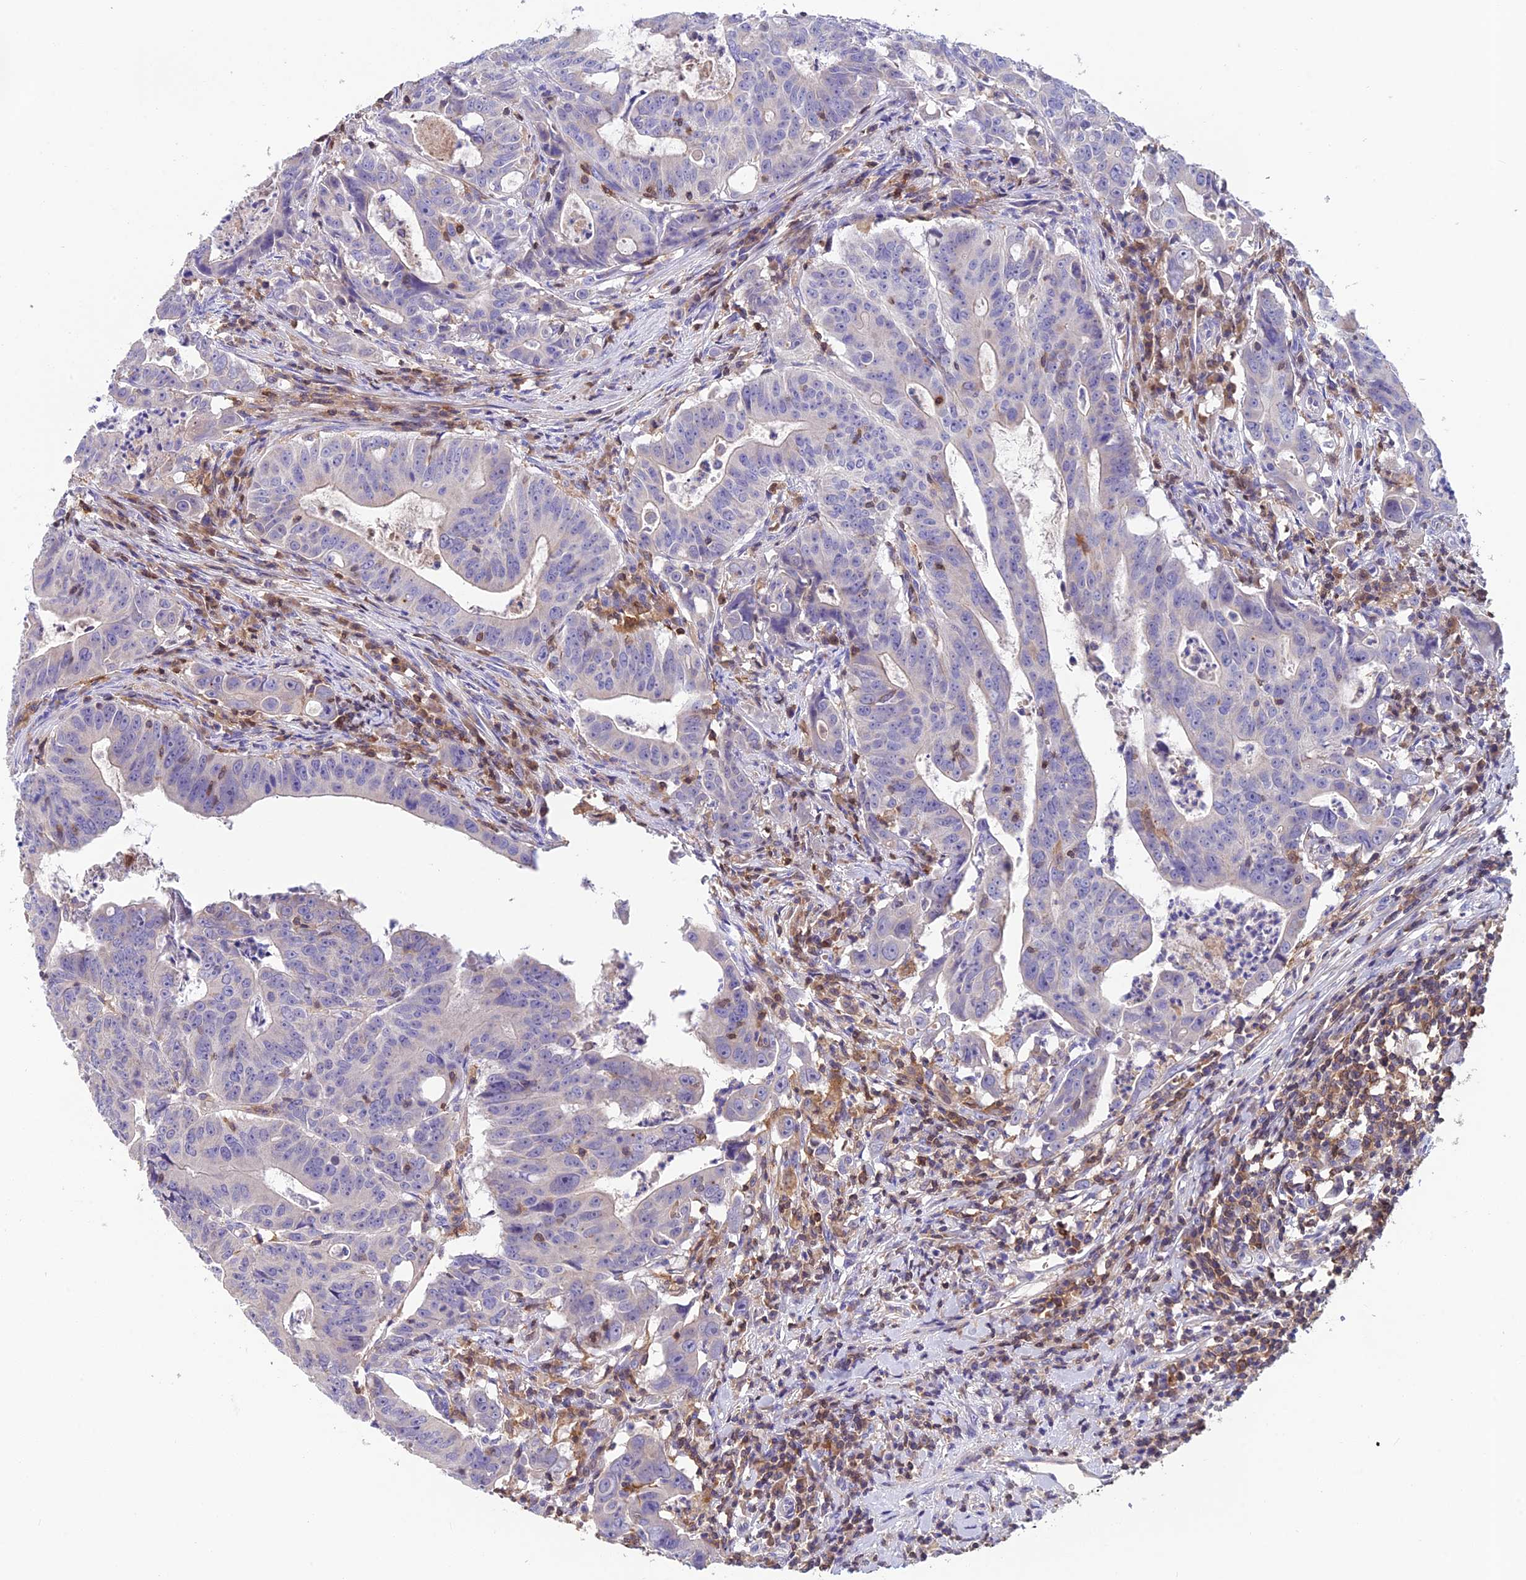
{"staining": {"intensity": "negative", "quantity": "none", "location": "none"}, "tissue": "colorectal cancer", "cell_type": "Tumor cells", "image_type": "cancer", "snomed": [{"axis": "morphology", "description": "Adenocarcinoma, NOS"}, {"axis": "topography", "description": "Rectum"}], "caption": "Immunohistochemistry micrograph of human colorectal adenocarcinoma stained for a protein (brown), which demonstrates no expression in tumor cells. (Stains: DAB IHC with hematoxylin counter stain, Microscopy: brightfield microscopy at high magnification).", "gene": "LPXN", "patient": {"sex": "male", "age": 69}}